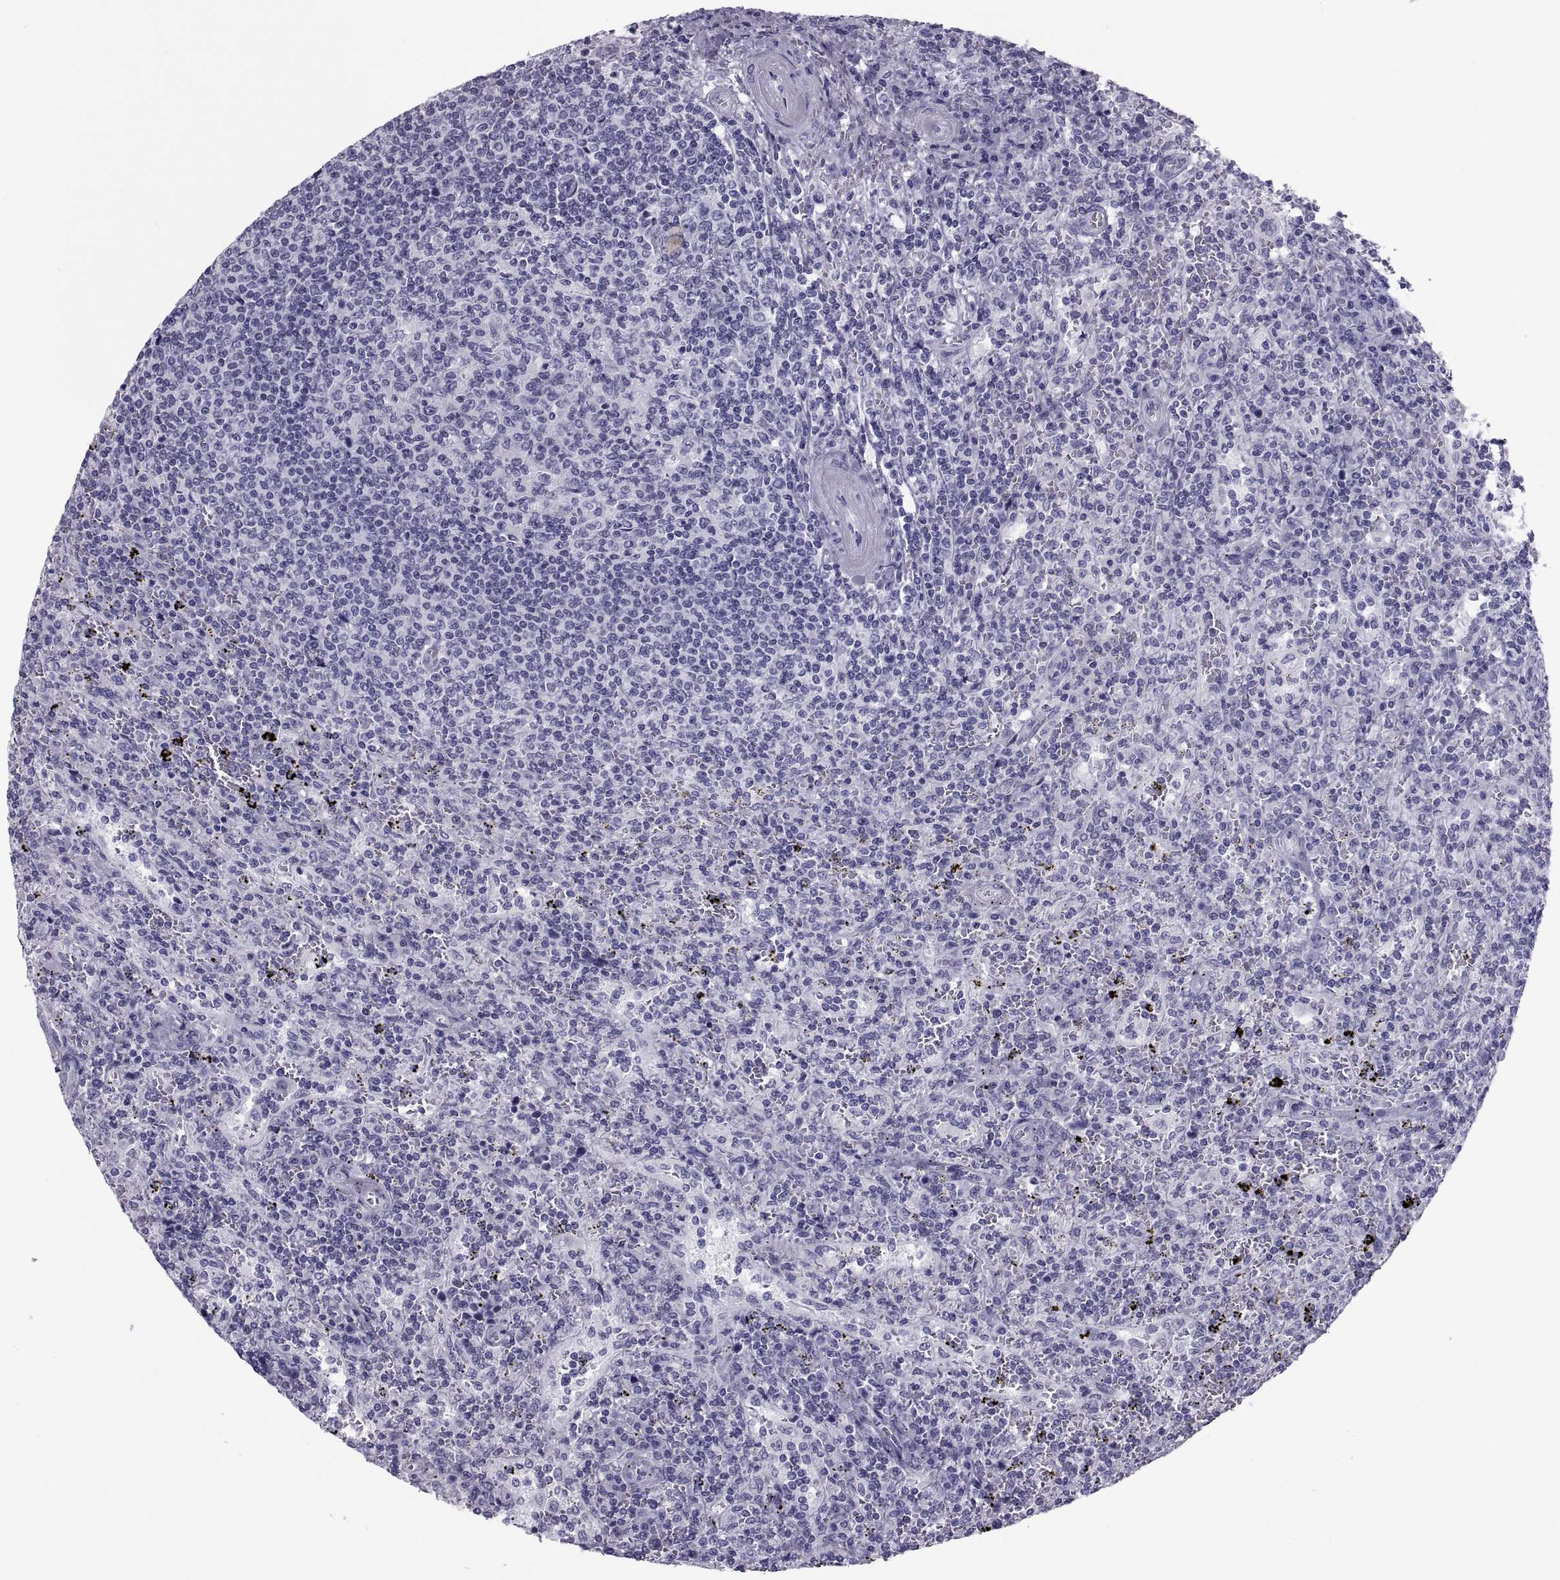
{"staining": {"intensity": "negative", "quantity": "none", "location": "none"}, "tissue": "lymphoma", "cell_type": "Tumor cells", "image_type": "cancer", "snomed": [{"axis": "morphology", "description": "Malignant lymphoma, non-Hodgkin's type, Low grade"}, {"axis": "topography", "description": "Spleen"}], "caption": "Immunohistochemistry histopathology image of malignant lymphoma, non-Hodgkin's type (low-grade) stained for a protein (brown), which displays no staining in tumor cells. Brightfield microscopy of IHC stained with DAB (3,3'-diaminobenzidine) (brown) and hematoxylin (blue), captured at high magnification.", "gene": "CRISP1", "patient": {"sex": "male", "age": 62}}